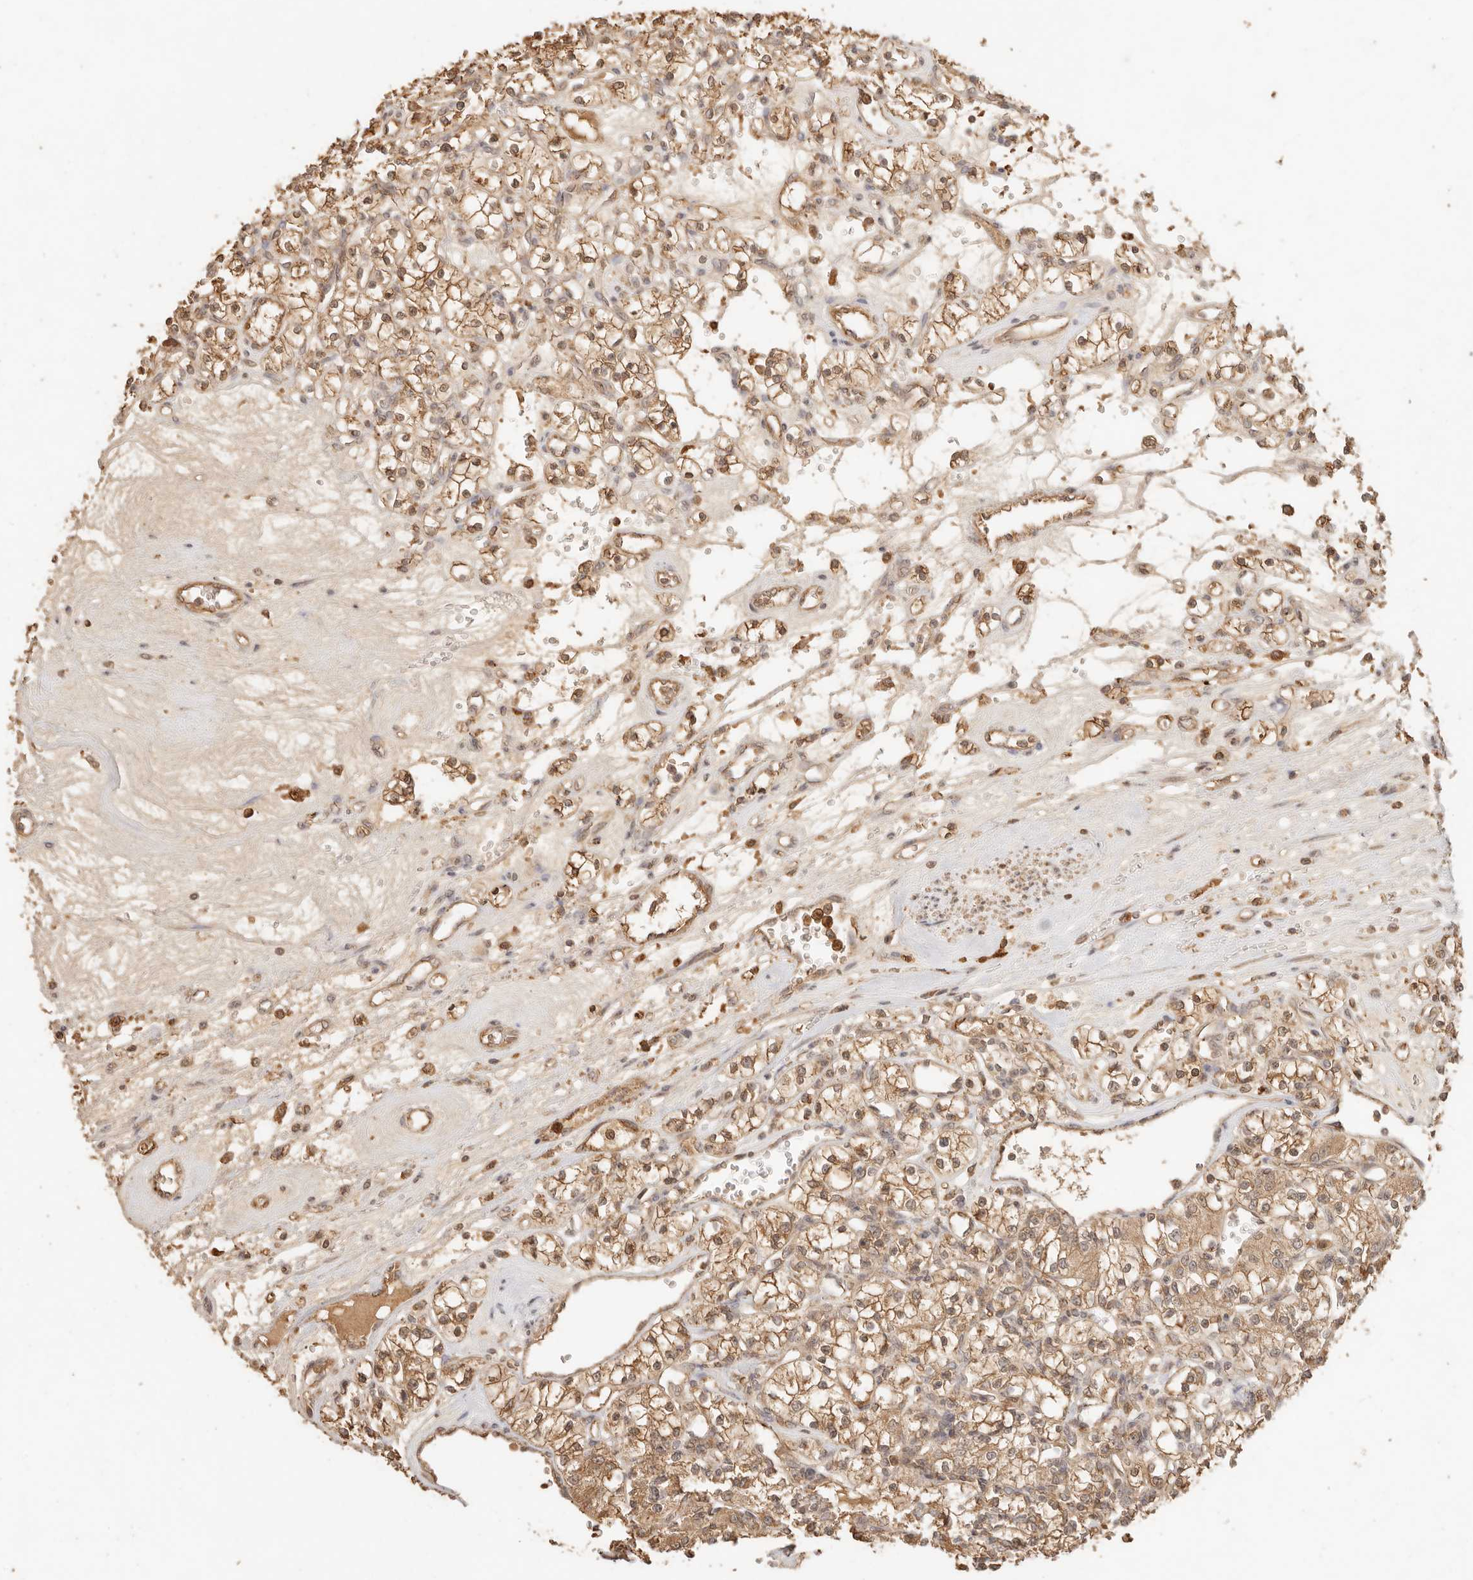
{"staining": {"intensity": "moderate", "quantity": ">75%", "location": "cytoplasmic/membranous"}, "tissue": "renal cancer", "cell_type": "Tumor cells", "image_type": "cancer", "snomed": [{"axis": "morphology", "description": "Adenocarcinoma, NOS"}, {"axis": "topography", "description": "Kidney"}], "caption": "Renal cancer (adenocarcinoma) stained with DAB IHC demonstrates medium levels of moderate cytoplasmic/membranous staining in approximately >75% of tumor cells. The staining was performed using DAB (3,3'-diaminobenzidine), with brown indicating positive protein expression. Nuclei are stained blue with hematoxylin.", "gene": "INTS11", "patient": {"sex": "female", "age": 59}}